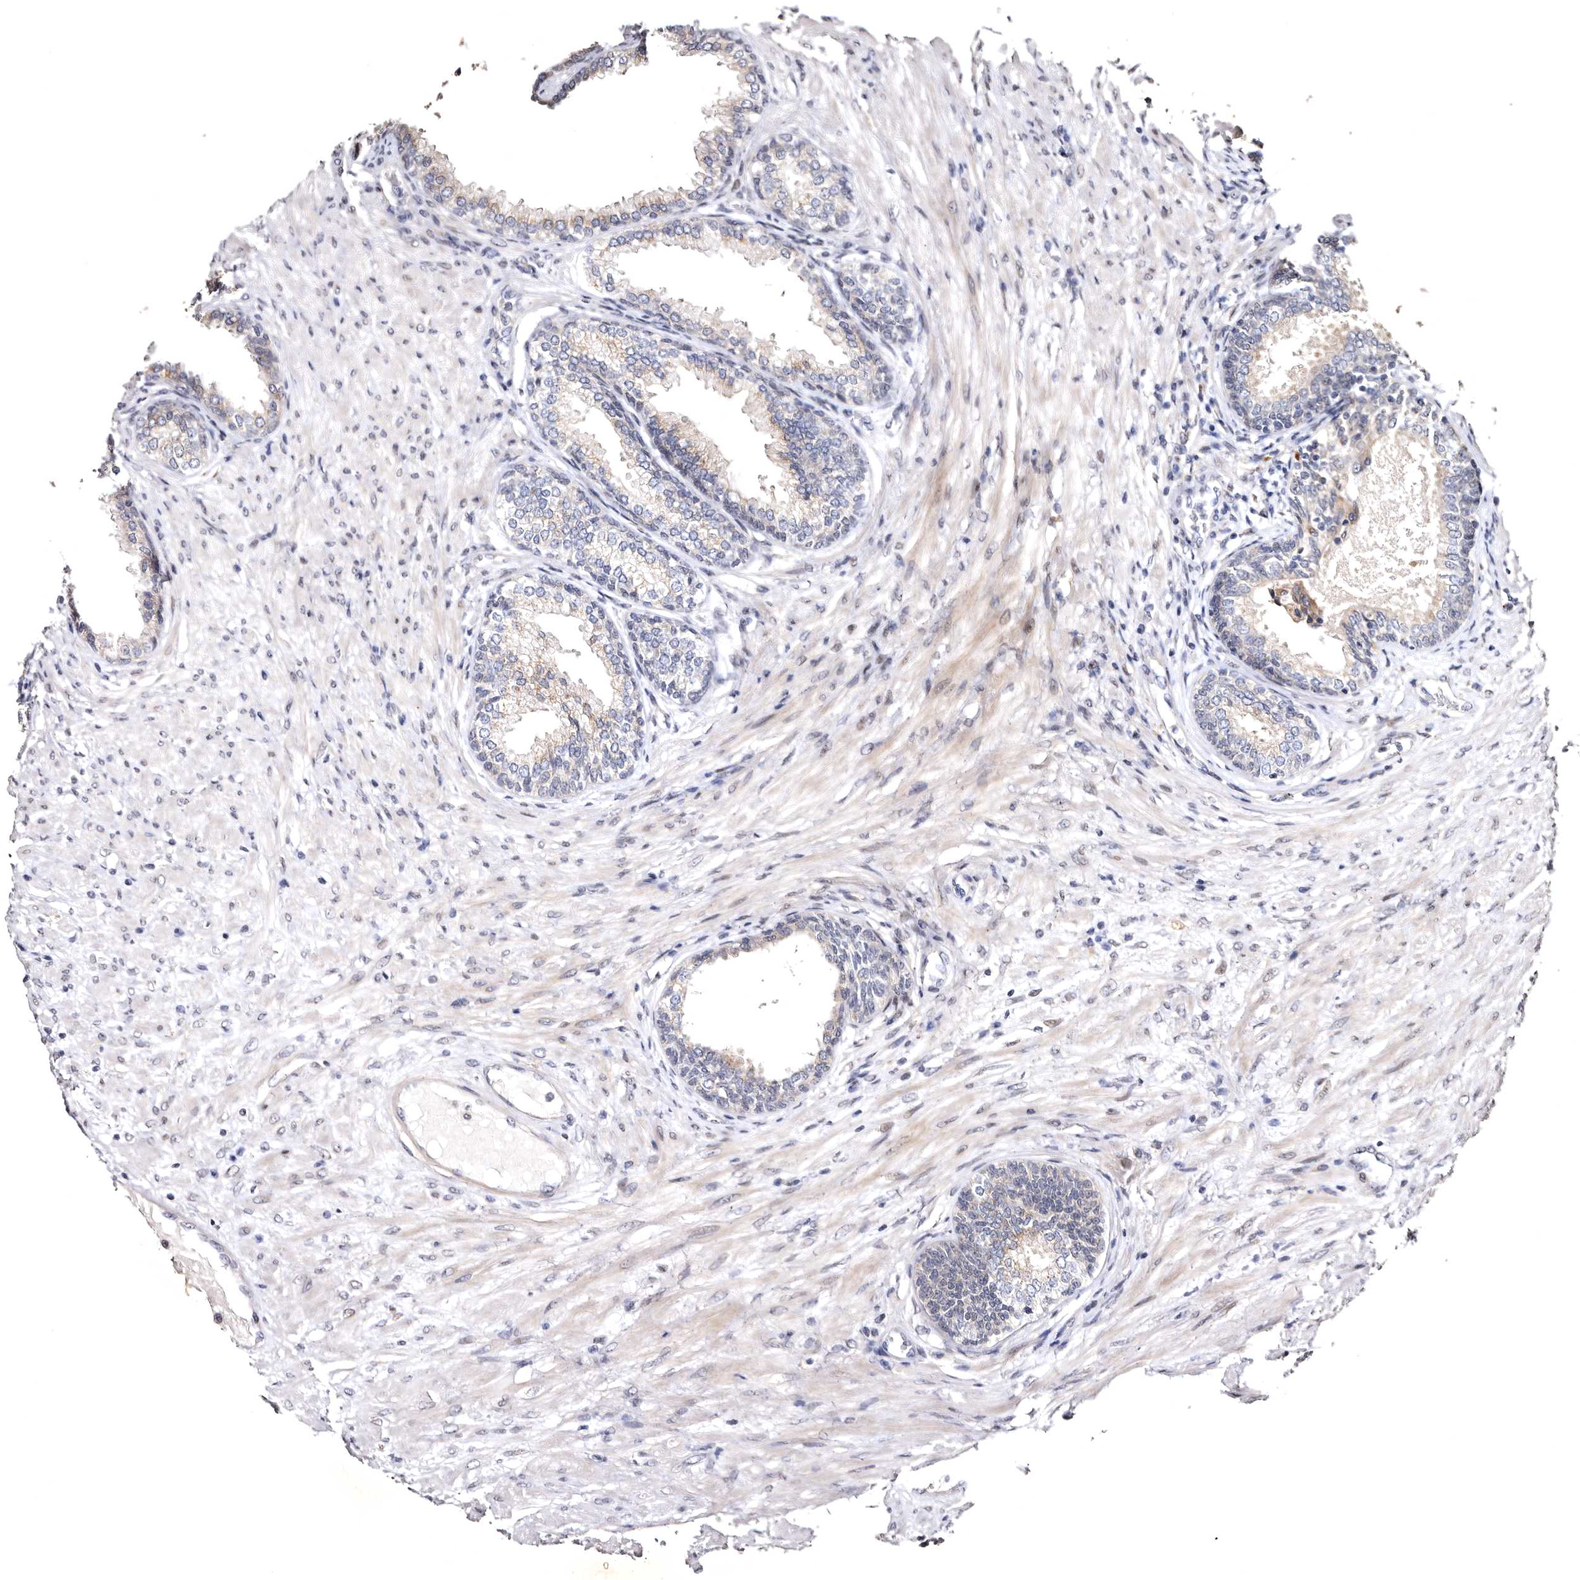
{"staining": {"intensity": "moderate", "quantity": "25%-75%", "location": "cytoplasmic/membranous"}, "tissue": "prostate", "cell_type": "Glandular cells", "image_type": "normal", "snomed": [{"axis": "morphology", "description": "Normal tissue, NOS"}, {"axis": "topography", "description": "Prostate"}], "caption": "Approximately 25%-75% of glandular cells in unremarkable human prostate show moderate cytoplasmic/membranous protein expression as visualized by brown immunohistochemical staining.", "gene": "FAM91A1", "patient": {"sex": "male", "age": 76}}